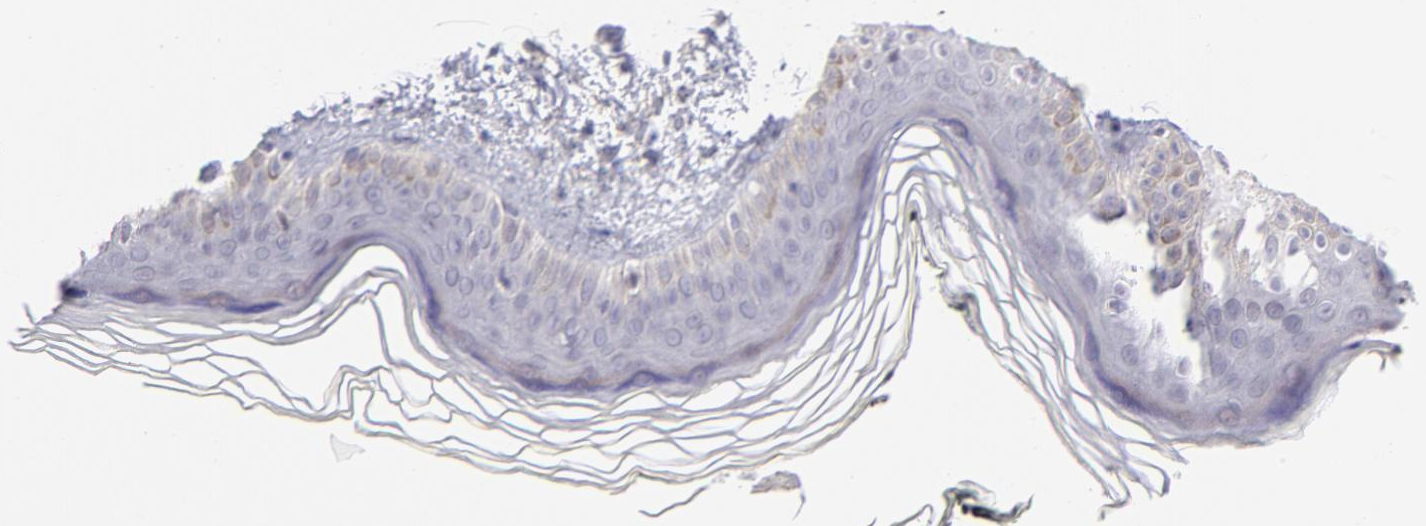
{"staining": {"intensity": "negative", "quantity": "none", "location": "none"}, "tissue": "skin", "cell_type": "Fibroblasts", "image_type": "normal", "snomed": [{"axis": "morphology", "description": "Normal tissue, NOS"}, {"axis": "topography", "description": "Skin"}], "caption": "High power microscopy micrograph of an immunohistochemistry (IHC) photomicrograph of benign skin, revealing no significant positivity in fibroblasts.", "gene": "LTB4R", "patient": {"sex": "female", "age": 19}}